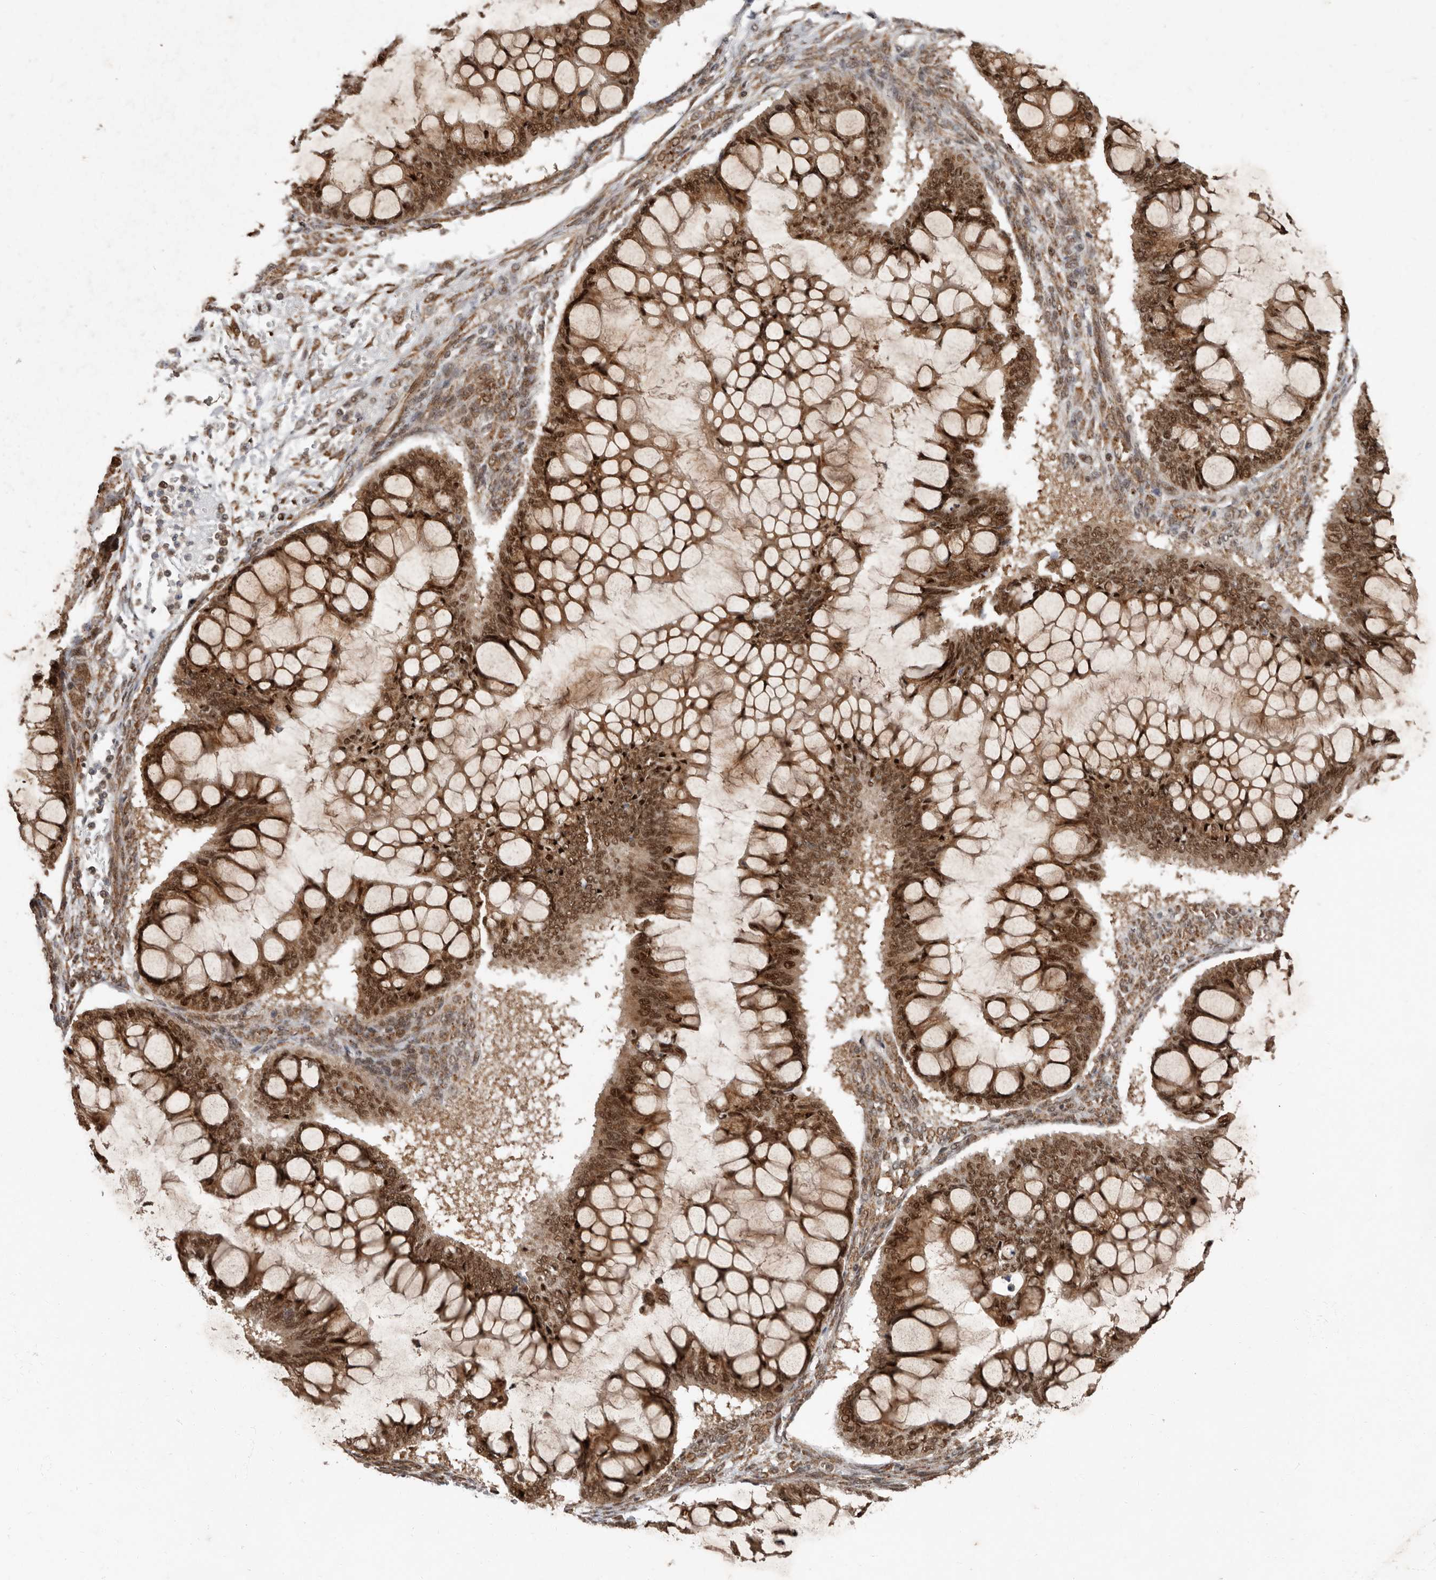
{"staining": {"intensity": "moderate", "quantity": ">75%", "location": "cytoplasmic/membranous,nuclear"}, "tissue": "ovarian cancer", "cell_type": "Tumor cells", "image_type": "cancer", "snomed": [{"axis": "morphology", "description": "Cystadenocarcinoma, mucinous, NOS"}, {"axis": "topography", "description": "Ovary"}], "caption": "Protein staining reveals moderate cytoplasmic/membranous and nuclear positivity in about >75% of tumor cells in ovarian cancer (mucinous cystadenocarcinoma).", "gene": "LRGUK", "patient": {"sex": "female", "age": 73}}